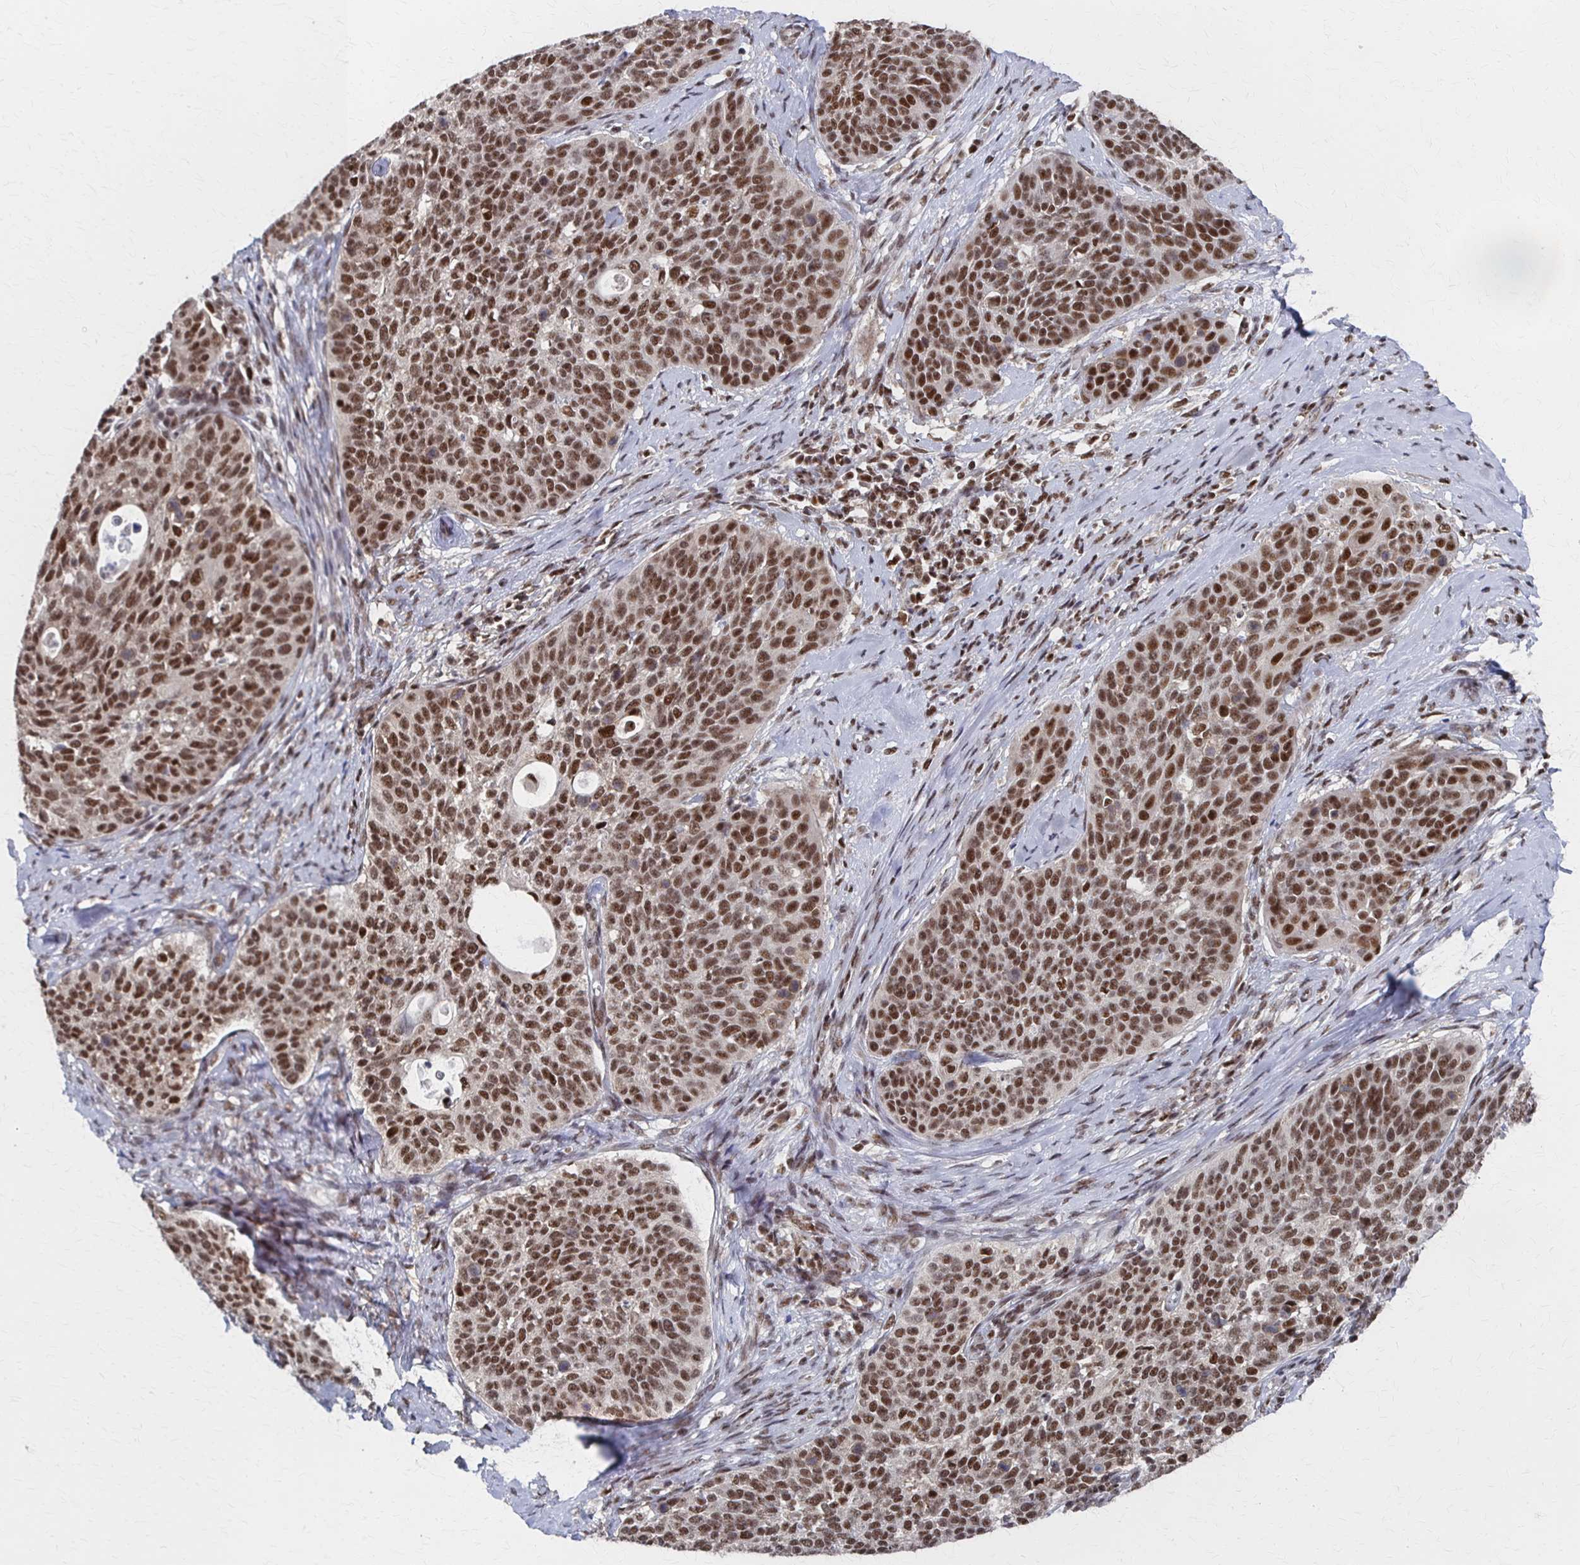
{"staining": {"intensity": "moderate", "quantity": ">75%", "location": "nuclear"}, "tissue": "cervical cancer", "cell_type": "Tumor cells", "image_type": "cancer", "snomed": [{"axis": "morphology", "description": "Squamous cell carcinoma, NOS"}, {"axis": "topography", "description": "Cervix"}], "caption": "A brown stain labels moderate nuclear staining of a protein in human cervical squamous cell carcinoma tumor cells.", "gene": "GTF2B", "patient": {"sex": "female", "age": 69}}